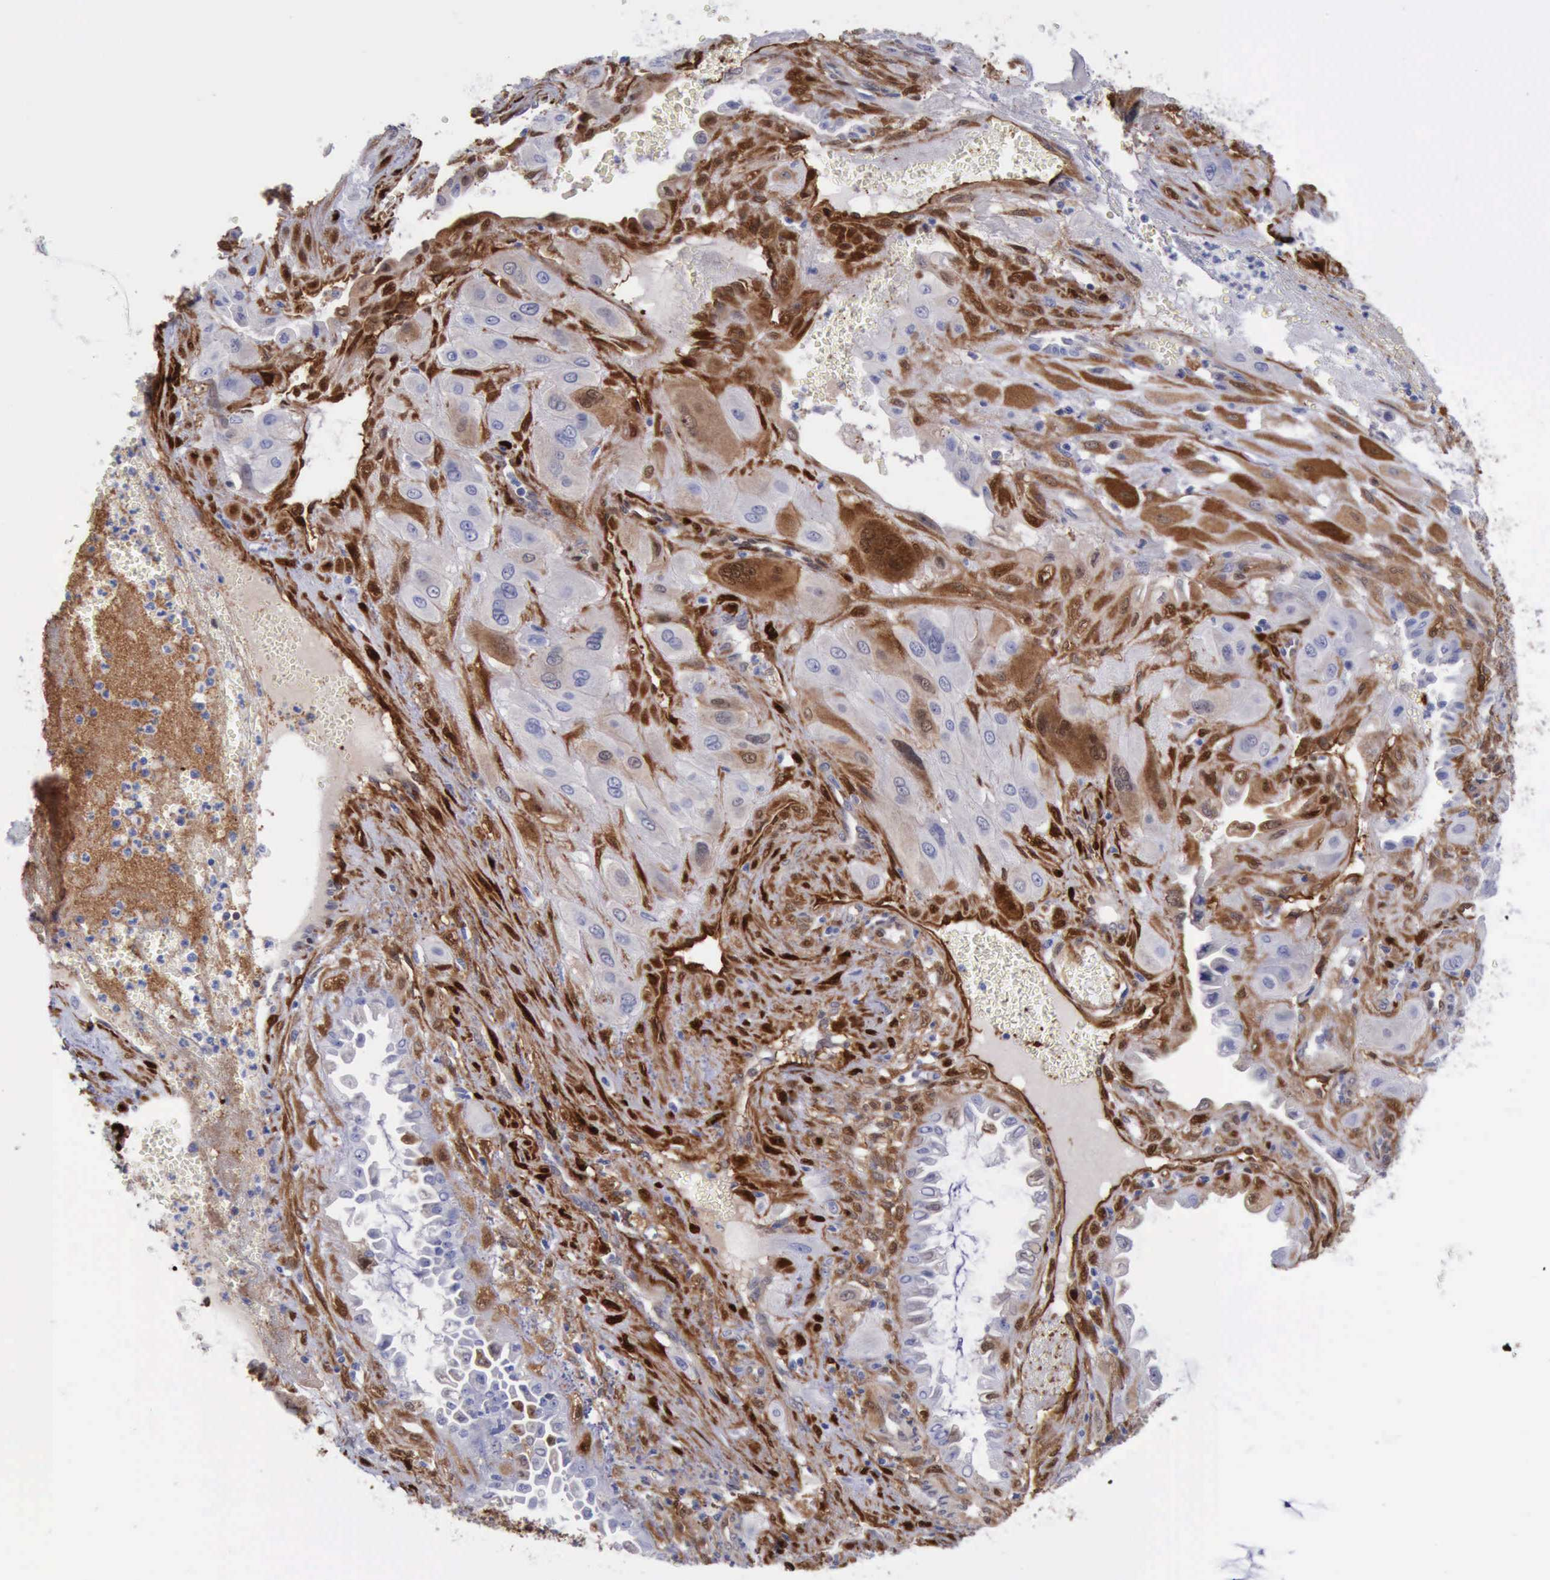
{"staining": {"intensity": "negative", "quantity": "none", "location": "none"}, "tissue": "cervical cancer", "cell_type": "Tumor cells", "image_type": "cancer", "snomed": [{"axis": "morphology", "description": "Squamous cell carcinoma, NOS"}, {"axis": "topography", "description": "Cervix"}], "caption": "Protein analysis of squamous cell carcinoma (cervical) demonstrates no significant expression in tumor cells. (DAB immunohistochemistry (IHC) with hematoxylin counter stain).", "gene": "FHL1", "patient": {"sex": "female", "age": 34}}